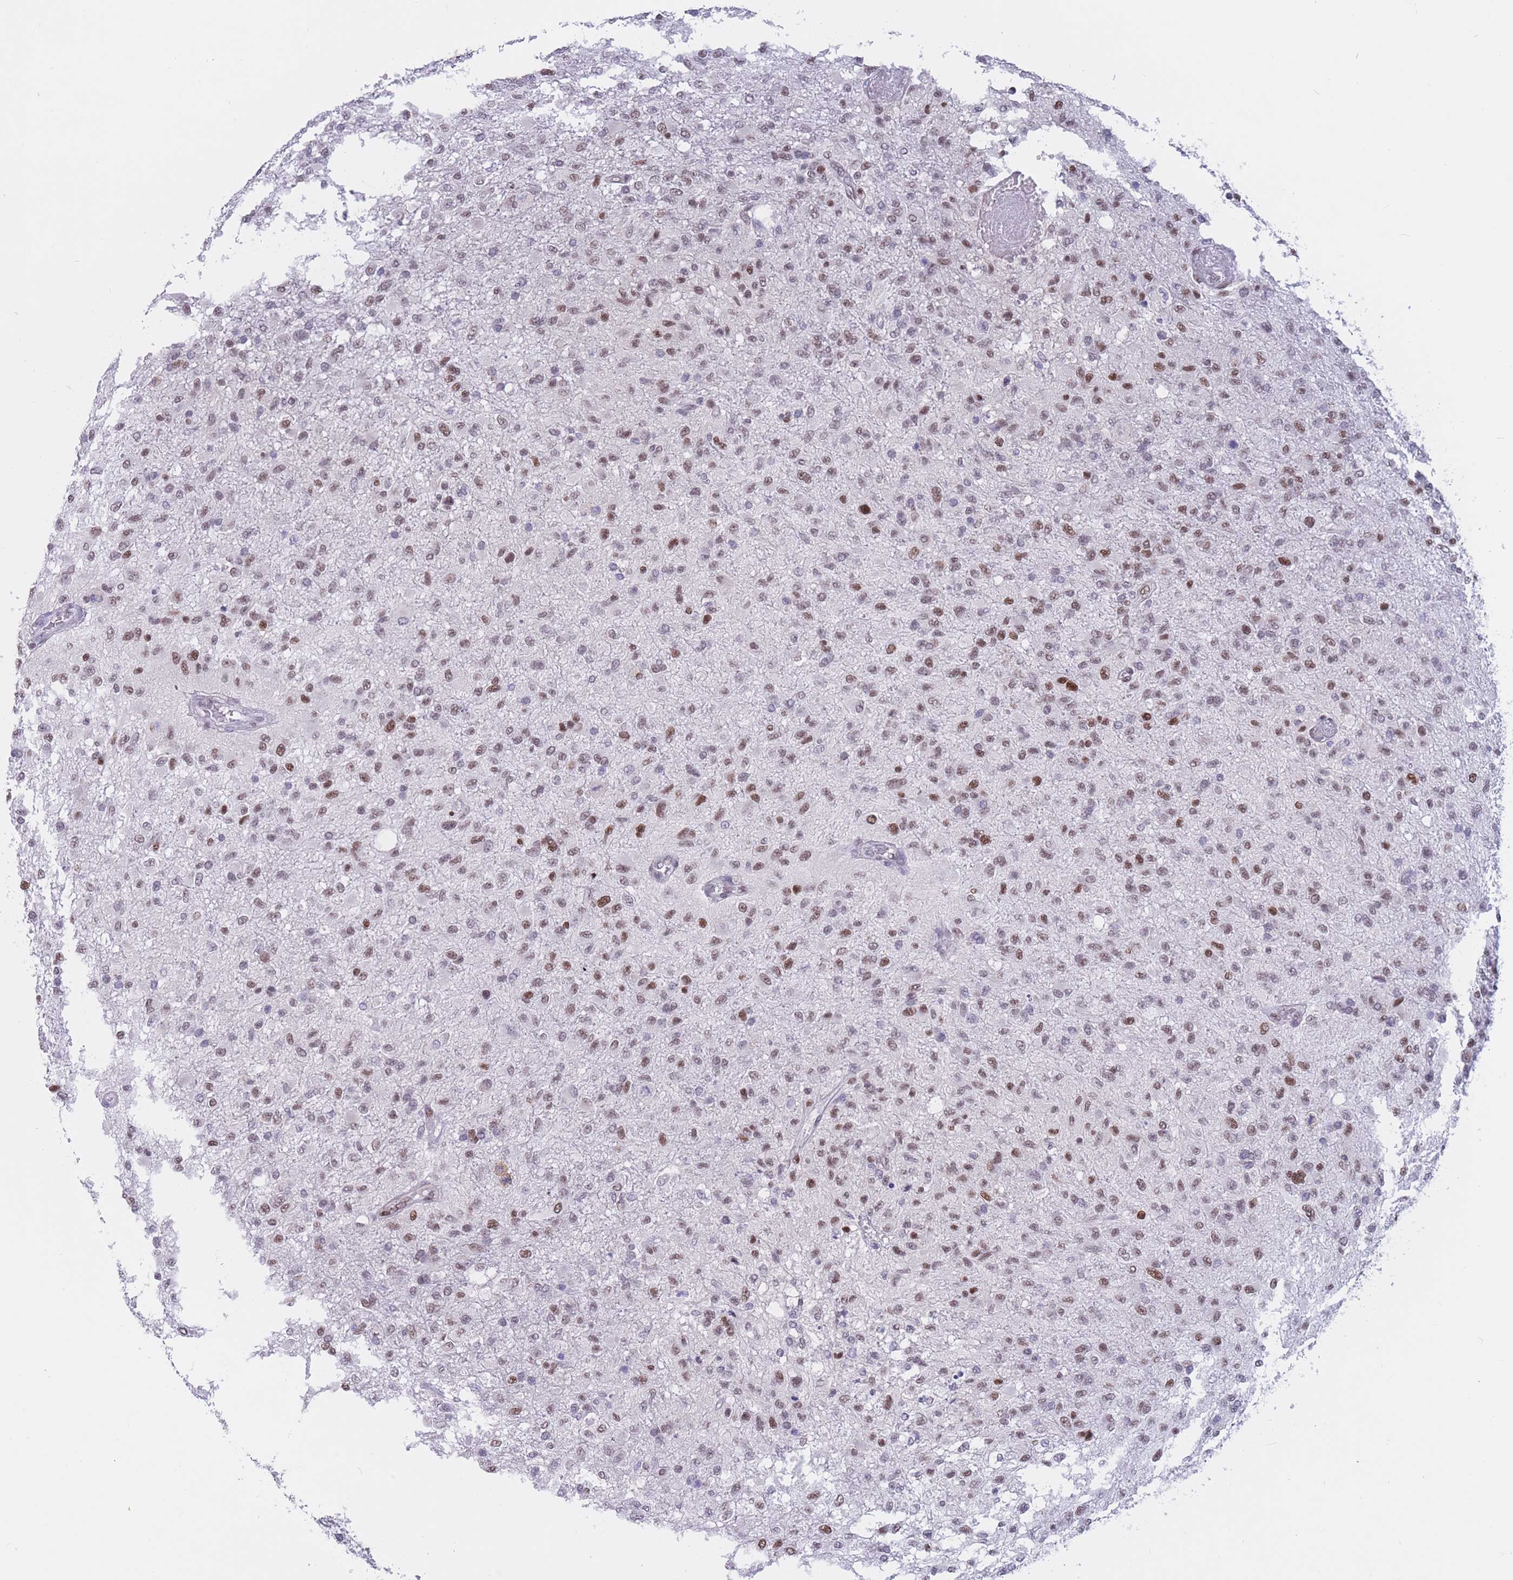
{"staining": {"intensity": "moderate", "quantity": ">75%", "location": "nuclear"}, "tissue": "glioma", "cell_type": "Tumor cells", "image_type": "cancer", "snomed": [{"axis": "morphology", "description": "Glioma, malignant, High grade"}, {"axis": "topography", "description": "Brain"}], "caption": "An image of glioma stained for a protein shows moderate nuclear brown staining in tumor cells.", "gene": "NASP", "patient": {"sex": "female", "age": 74}}